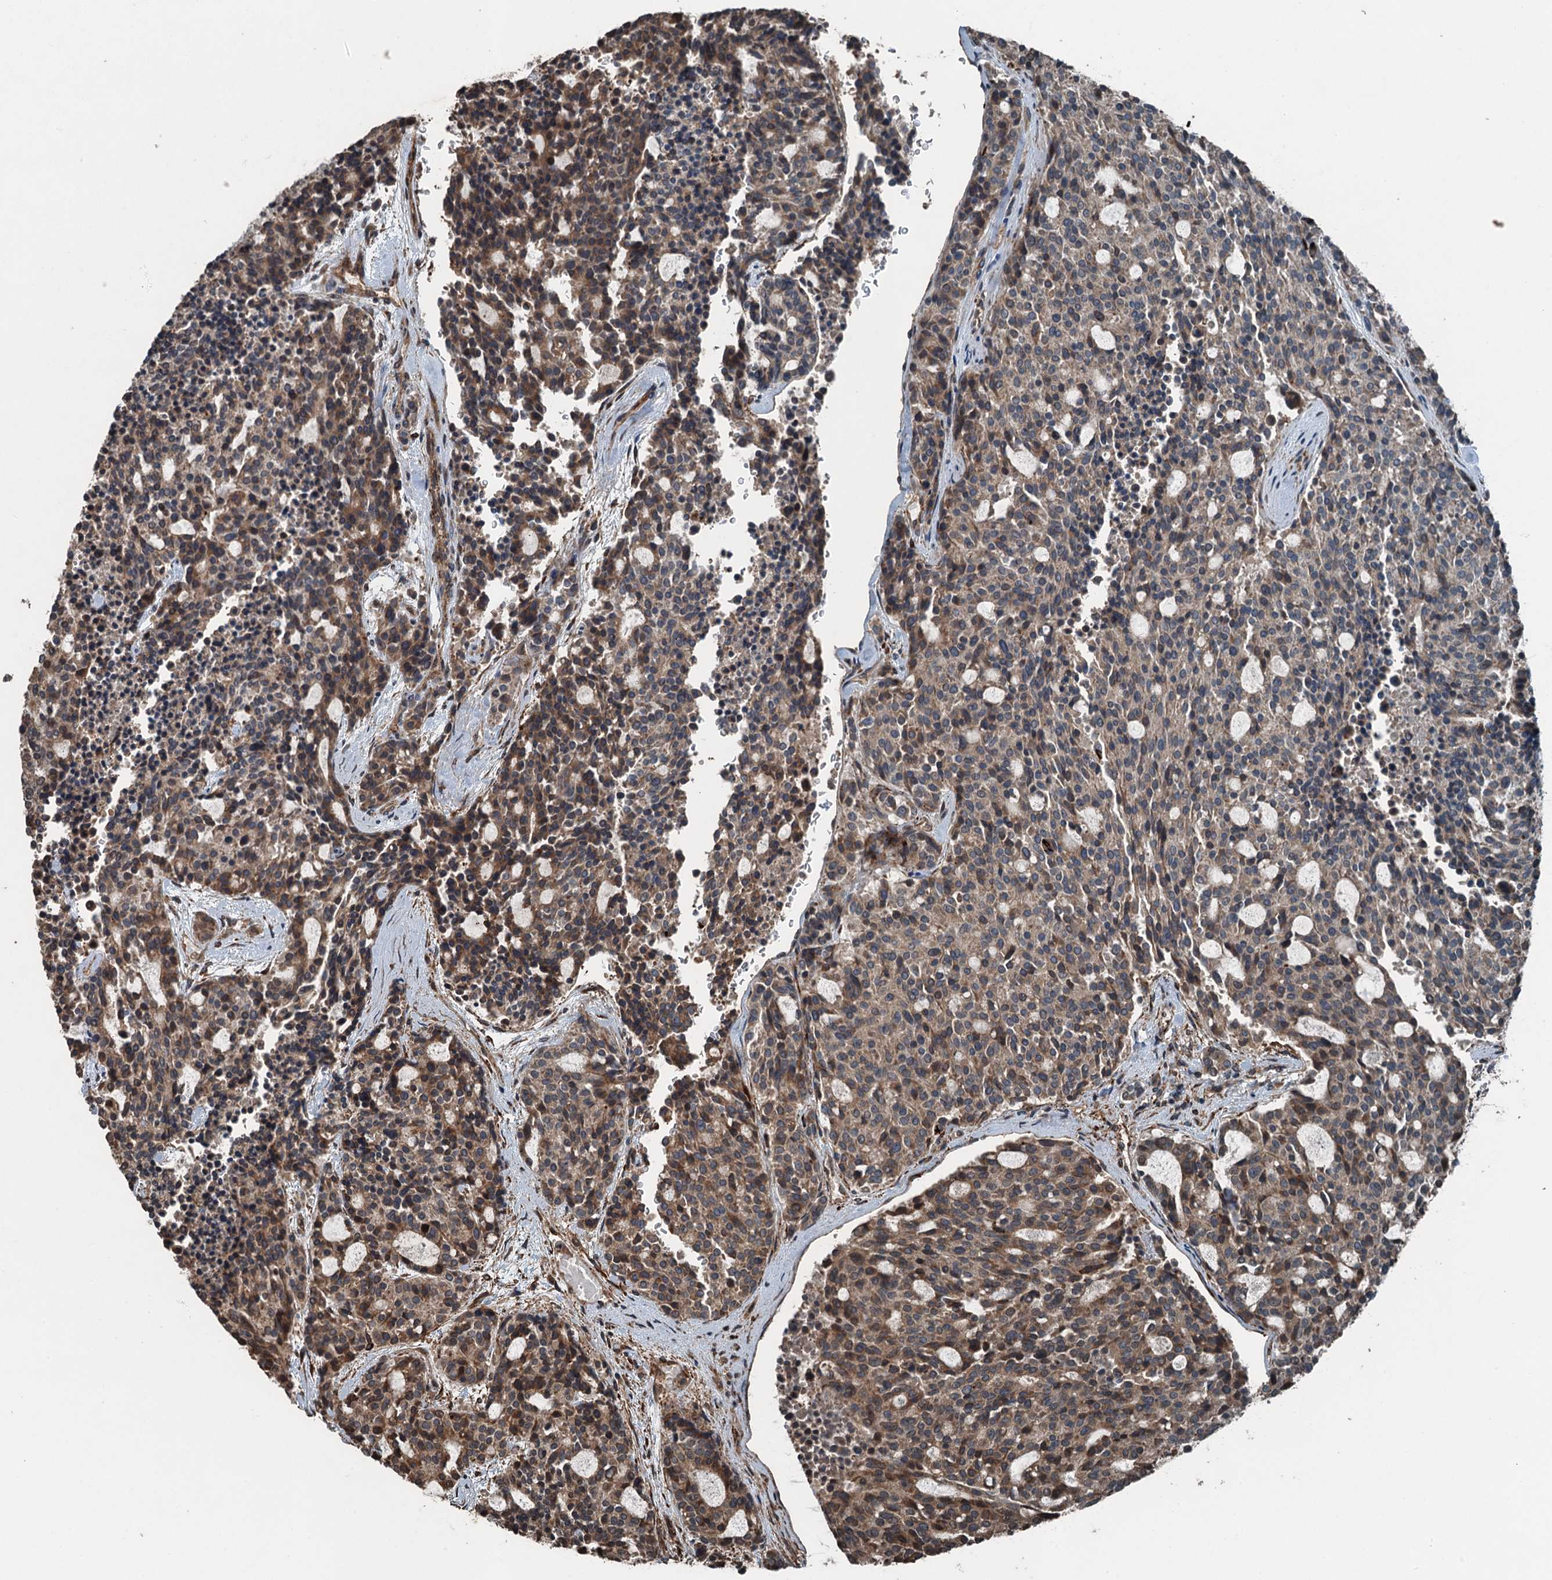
{"staining": {"intensity": "moderate", "quantity": ">75%", "location": "cytoplasmic/membranous"}, "tissue": "carcinoid", "cell_type": "Tumor cells", "image_type": "cancer", "snomed": [{"axis": "morphology", "description": "Carcinoid, malignant, NOS"}, {"axis": "topography", "description": "Pancreas"}], "caption": "Protein expression analysis of carcinoid (malignant) exhibits moderate cytoplasmic/membranous expression in approximately >75% of tumor cells. The staining is performed using DAB brown chromogen to label protein expression. The nuclei are counter-stained blue using hematoxylin.", "gene": "TCTN1", "patient": {"sex": "female", "age": 54}}